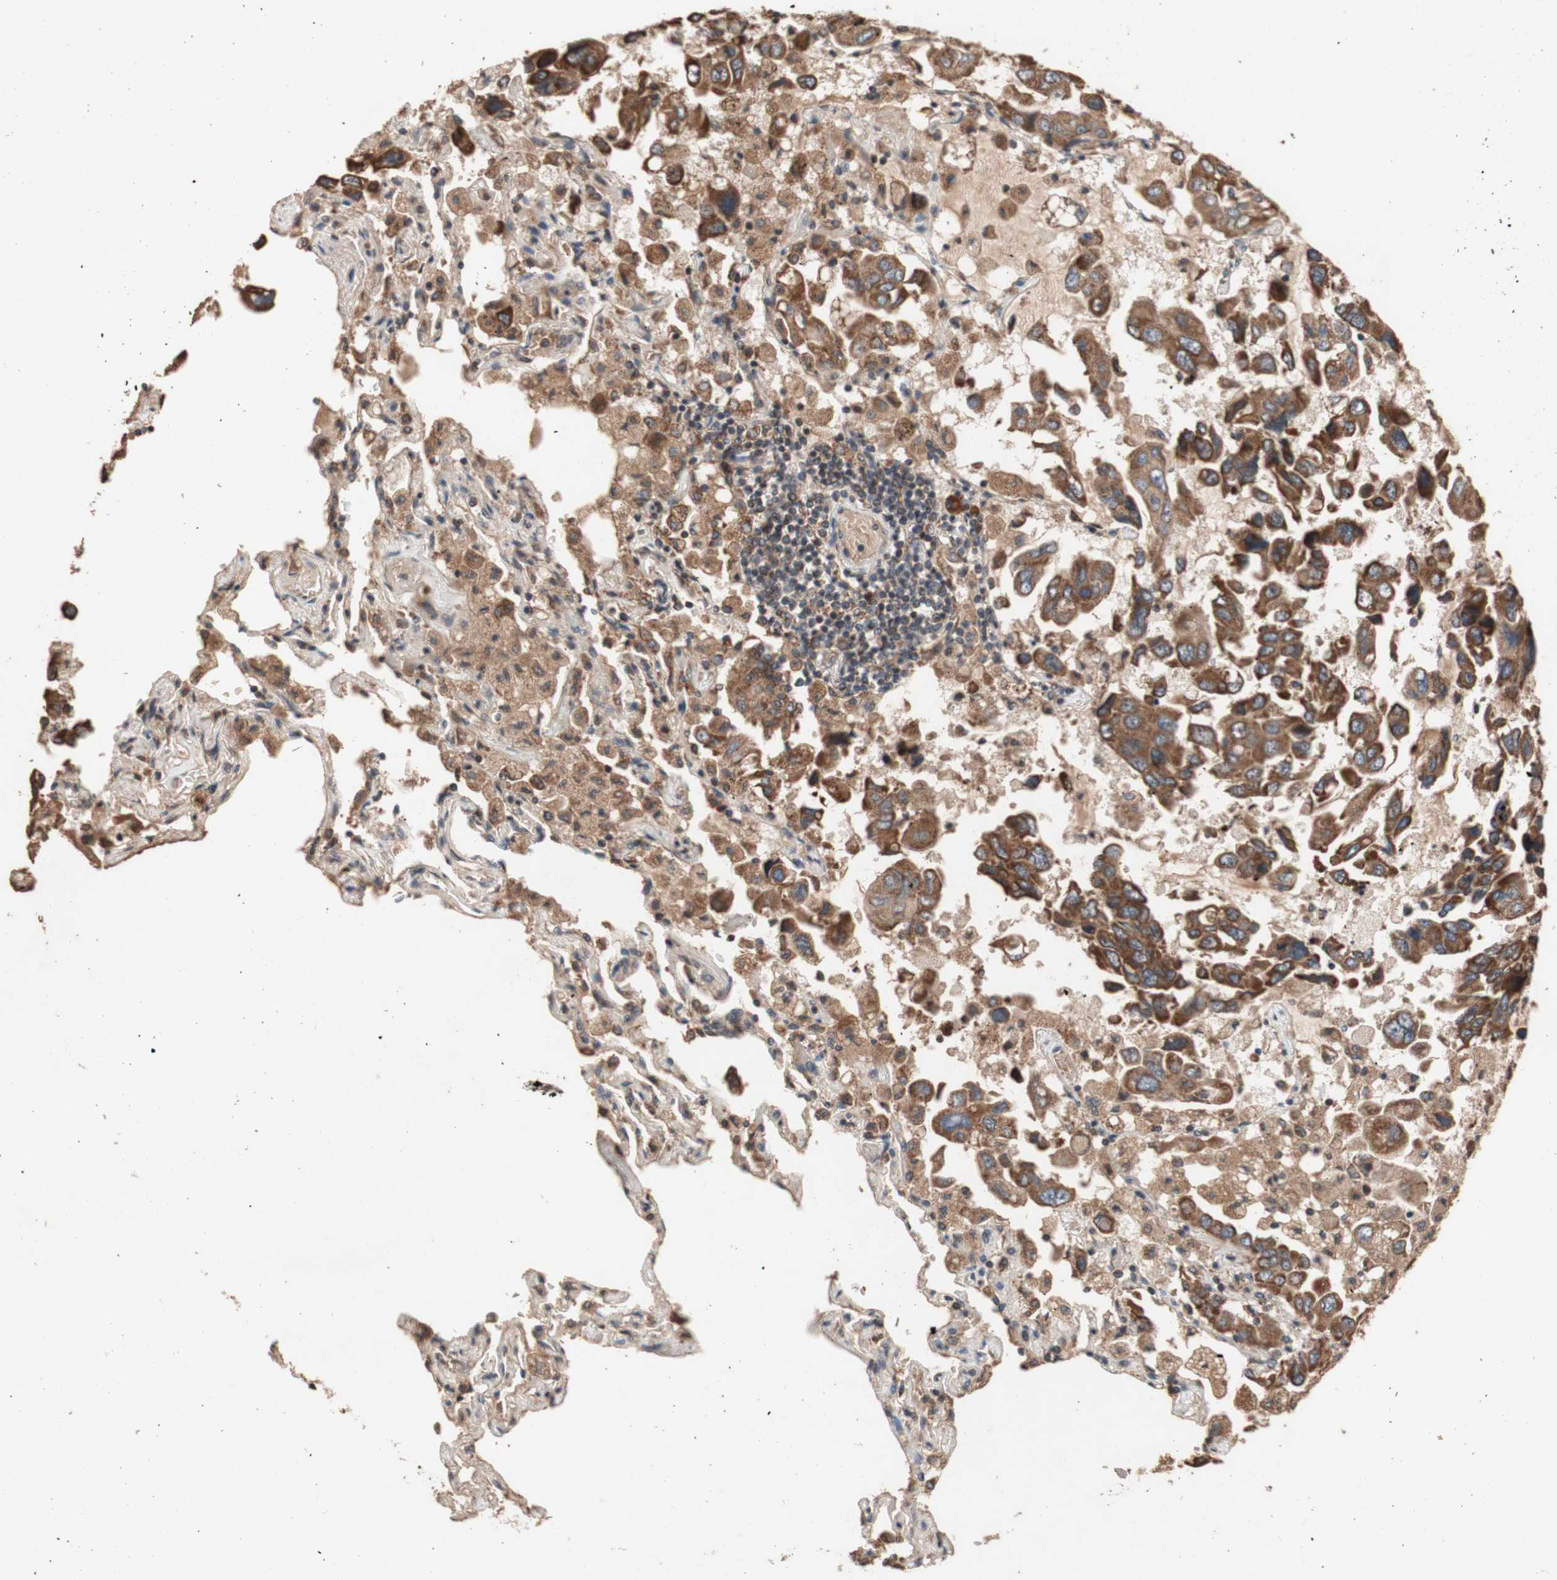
{"staining": {"intensity": "strong", "quantity": ">75%", "location": "cytoplasmic/membranous"}, "tissue": "lung cancer", "cell_type": "Tumor cells", "image_type": "cancer", "snomed": [{"axis": "morphology", "description": "Adenocarcinoma, NOS"}, {"axis": "topography", "description": "Lung"}], "caption": "The immunohistochemical stain shows strong cytoplasmic/membranous positivity in tumor cells of lung cancer (adenocarcinoma) tissue. Ihc stains the protein in brown and the nuclei are stained blue.", "gene": "DDOST", "patient": {"sex": "male", "age": 64}}